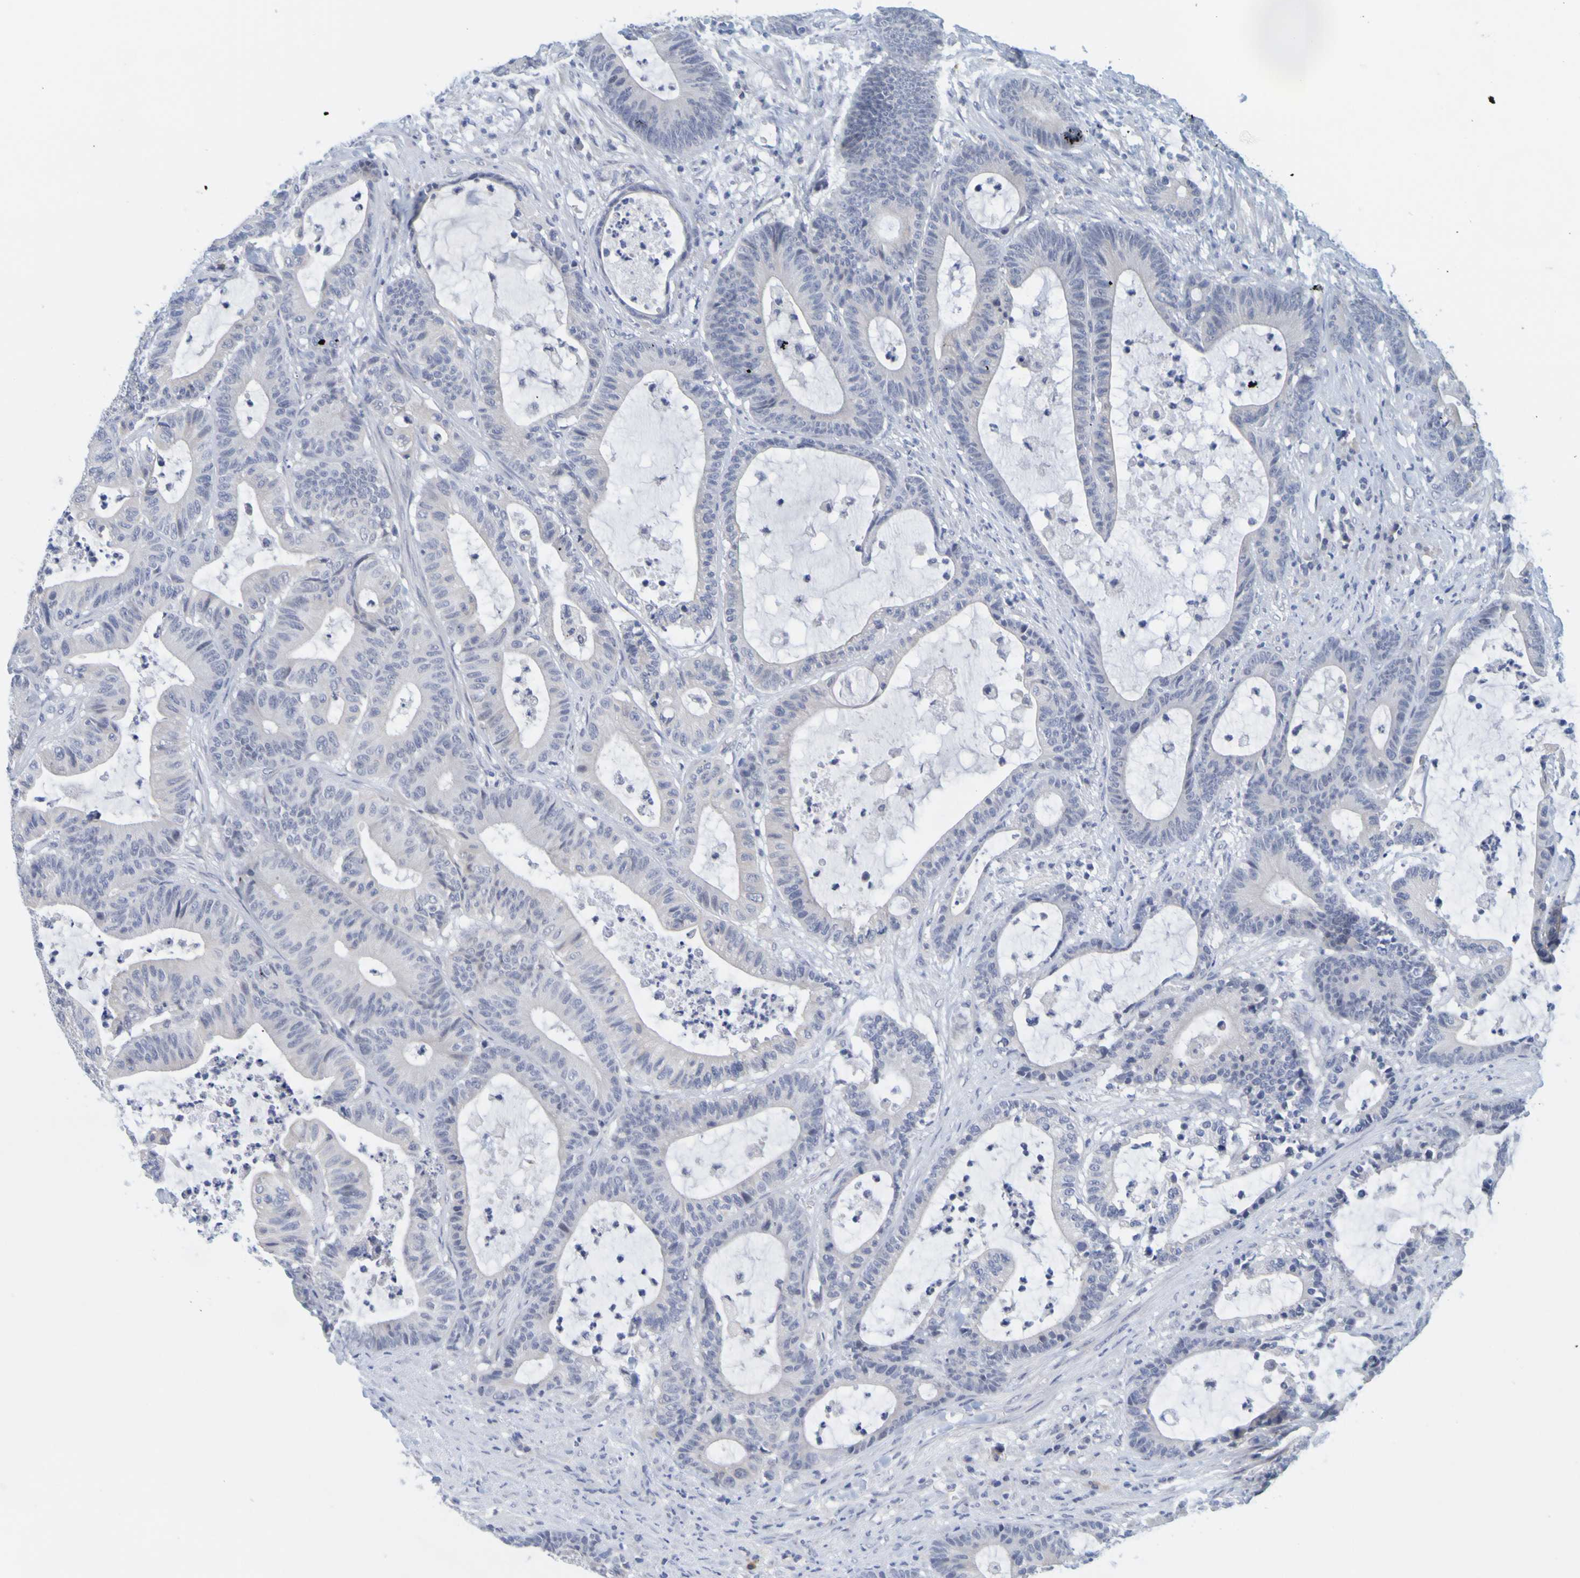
{"staining": {"intensity": "negative", "quantity": "none", "location": "none"}, "tissue": "colorectal cancer", "cell_type": "Tumor cells", "image_type": "cancer", "snomed": [{"axis": "morphology", "description": "Adenocarcinoma, NOS"}, {"axis": "topography", "description": "Colon"}], "caption": "A histopathology image of colorectal cancer (adenocarcinoma) stained for a protein shows no brown staining in tumor cells. (DAB (3,3'-diaminobenzidine) immunohistochemistry (IHC) with hematoxylin counter stain).", "gene": "ENDOU", "patient": {"sex": "female", "age": 84}}